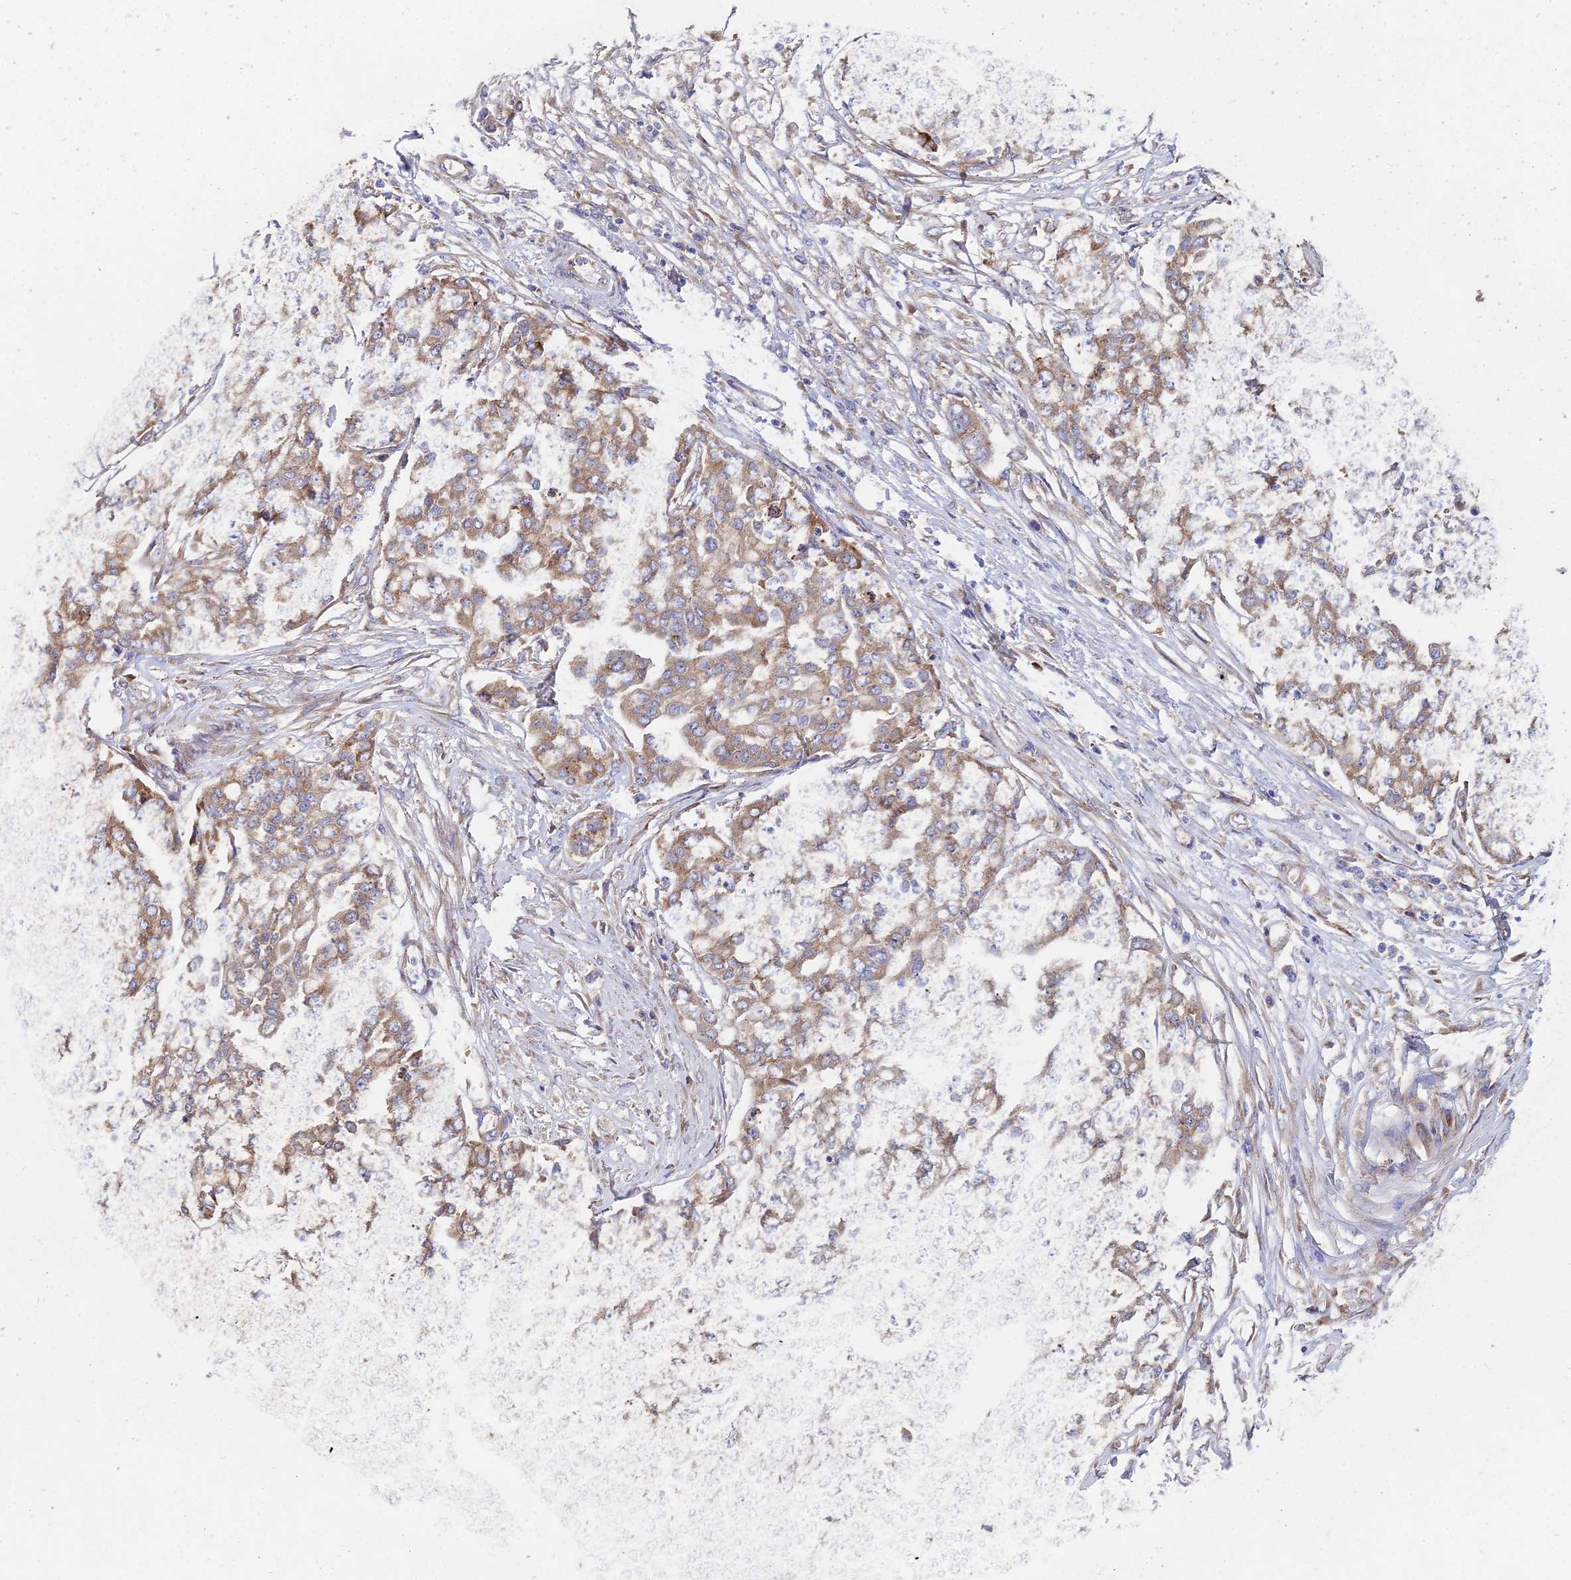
{"staining": {"intensity": "weak", "quantity": ">75%", "location": "cytoplasmic/membranous"}, "tissue": "ovarian cancer", "cell_type": "Tumor cells", "image_type": "cancer", "snomed": [{"axis": "morphology", "description": "Cystadenocarcinoma, serous, NOS"}, {"axis": "topography", "description": "Soft tissue"}, {"axis": "topography", "description": "Ovary"}], "caption": "A micrograph of ovarian cancer (serous cystadenocarcinoma) stained for a protein displays weak cytoplasmic/membranous brown staining in tumor cells. (IHC, brightfield microscopy, high magnification).", "gene": "ELOF1", "patient": {"sex": "female", "age": 57}}